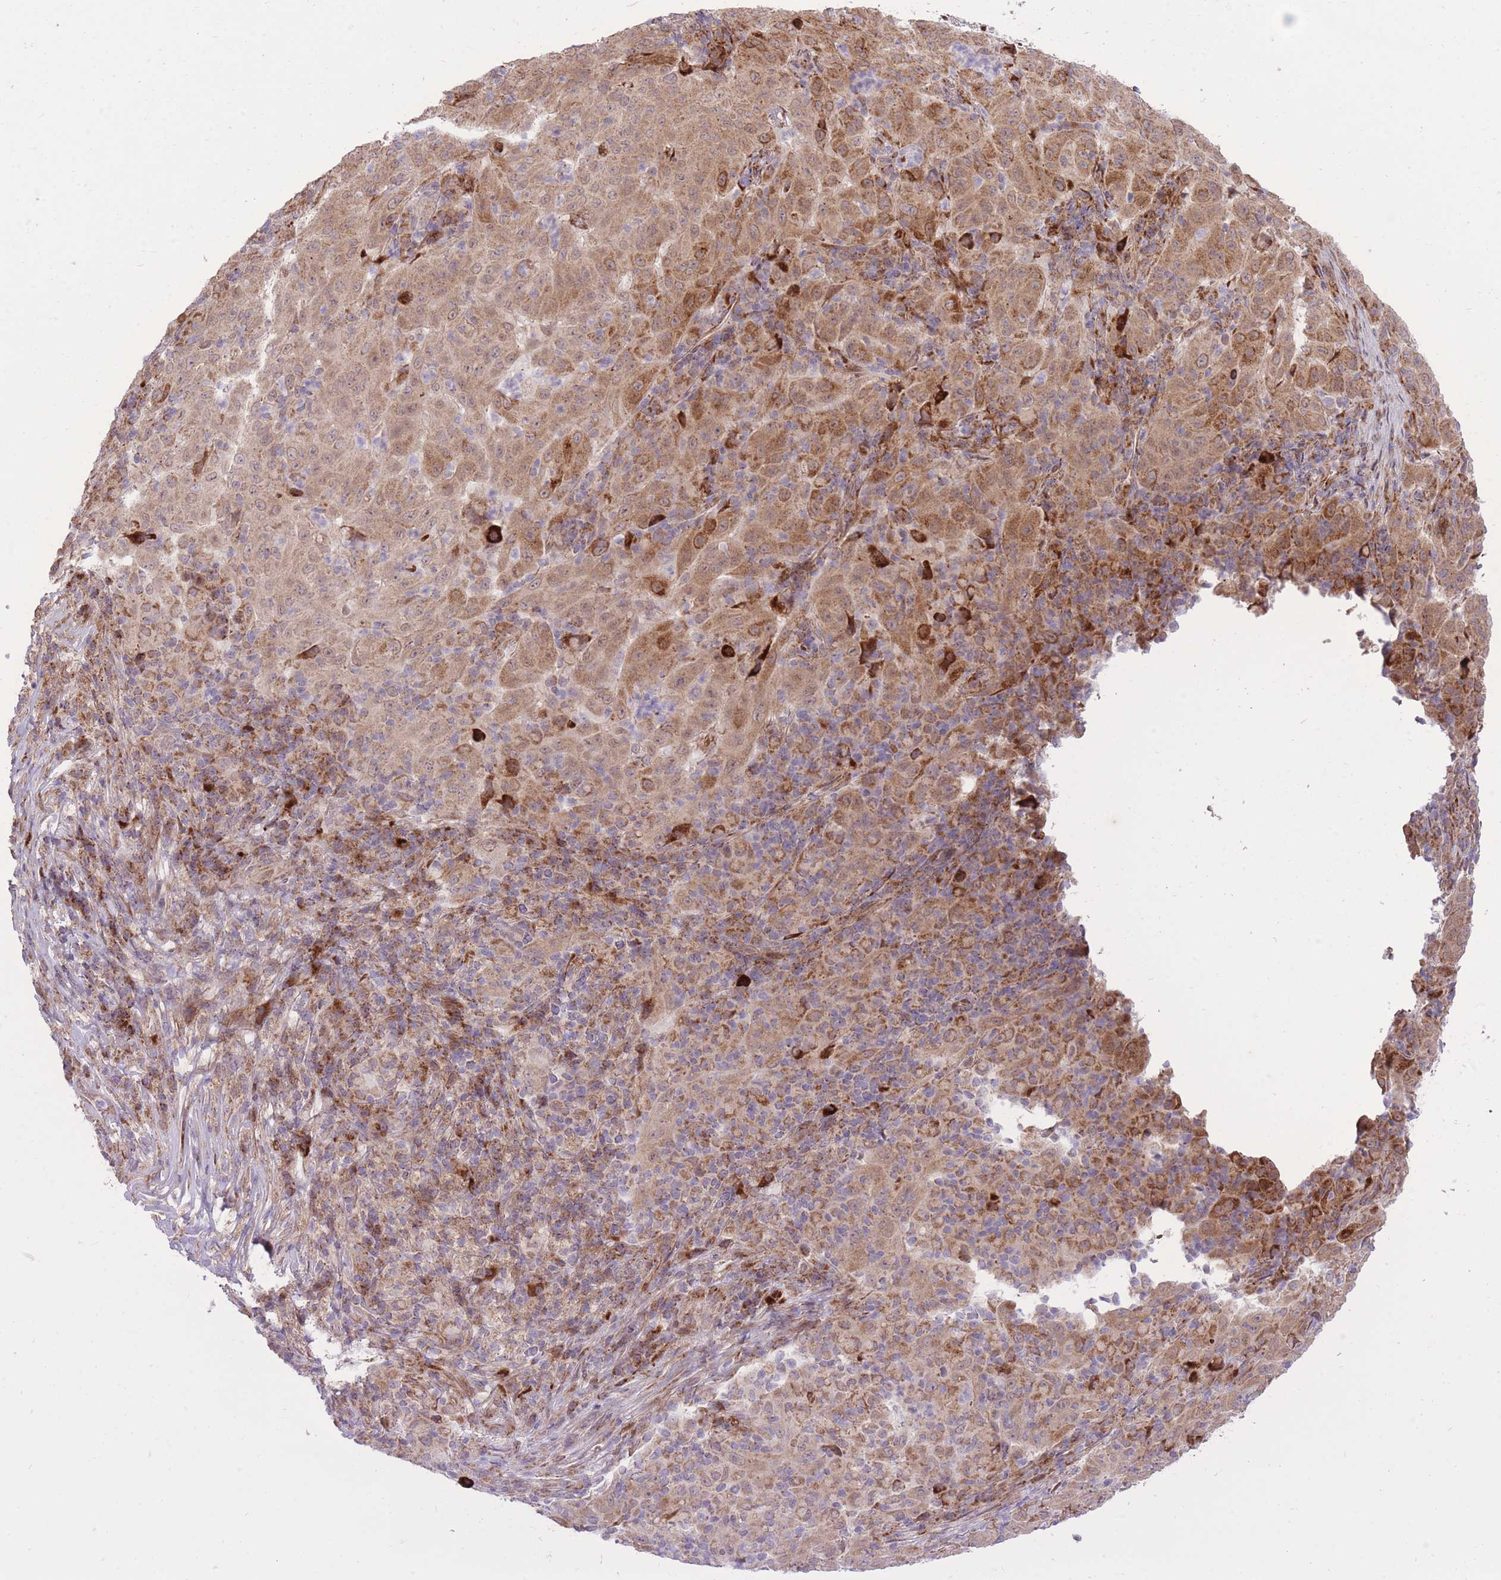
{"staining": {"intensity": "moderate", "quantity": ">75%", "location": "cytoplasmic/membranous"}, "tissue": "pancreatic cancer", "cell_type": "Tumor cells", "image_type": "cancer", "snomed": [{"axis": "morphology", "description": "Adenocarcinoma, NOS"}, {"axis": "topography", "description": "Pancreas"}], "caption": "Human pancreatic adenocarcinoma stained with a brown dye demonstrates moderate cytoplasmic/membranous positive expression in approximately >75% of tumor cells.", "gene": "SLC4A4", "patient": {"sex": "male", "age": 63}}